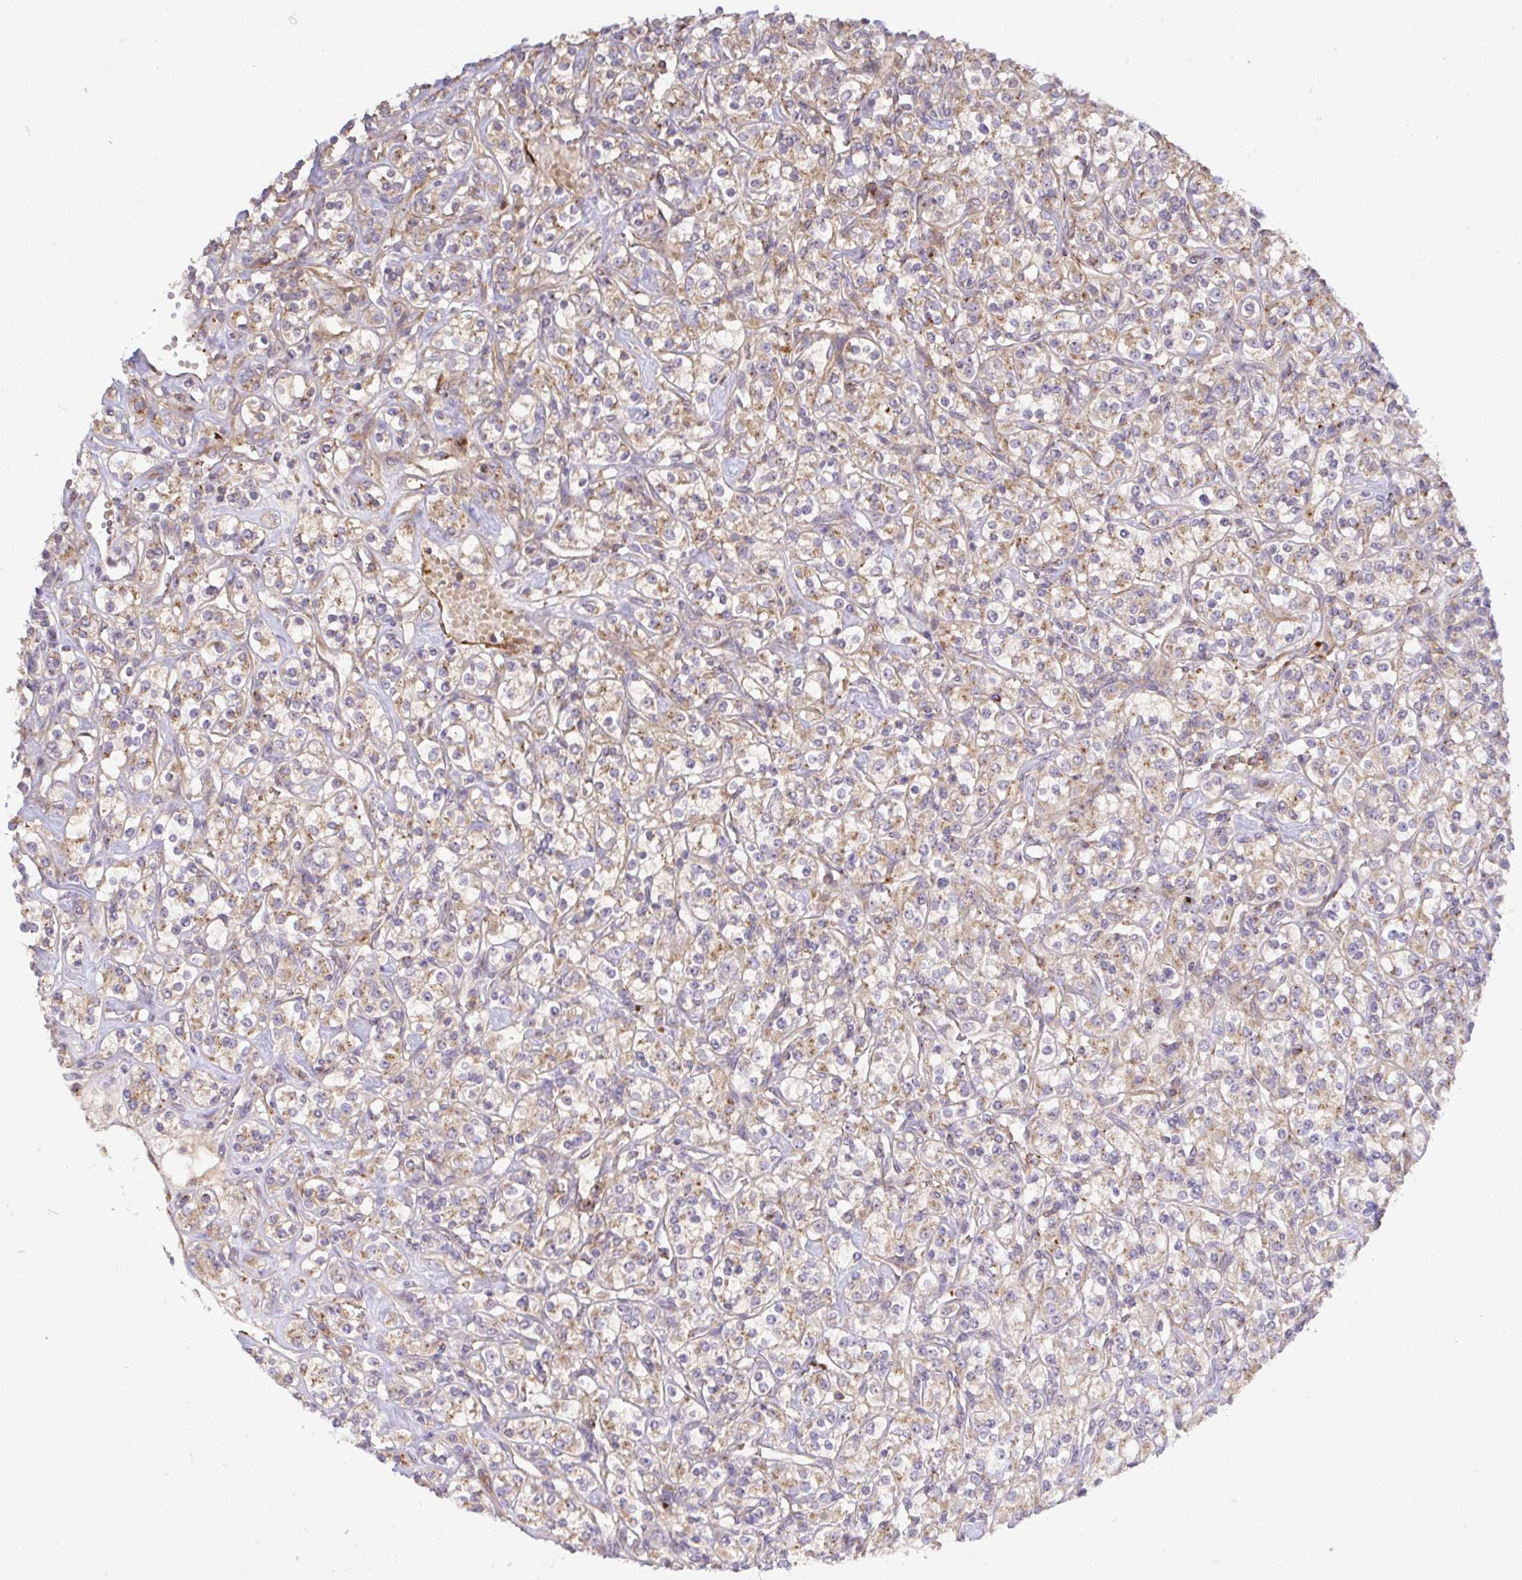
{"staining": {"intensity": "weak", "quantity": ">75%", "location": "cytoplasmic/membranous"}, "tissue": "renal cancer", "cell_type": "Tumor cells", "image_type": "cancer", "snomed": [{"axis": "morphology", "description": "Adenocarcinoma, NOS"}, {"axis": "topography", "description": "Kidney"}], "caption": "Protein staining demonstrates weak cytoplasmic/membranous positivity in approximately >75% of tumor cells in adenocarcinoma (renal).", "gene": "TM9SF4", "patient": {"sex": "male", "age": 77}}